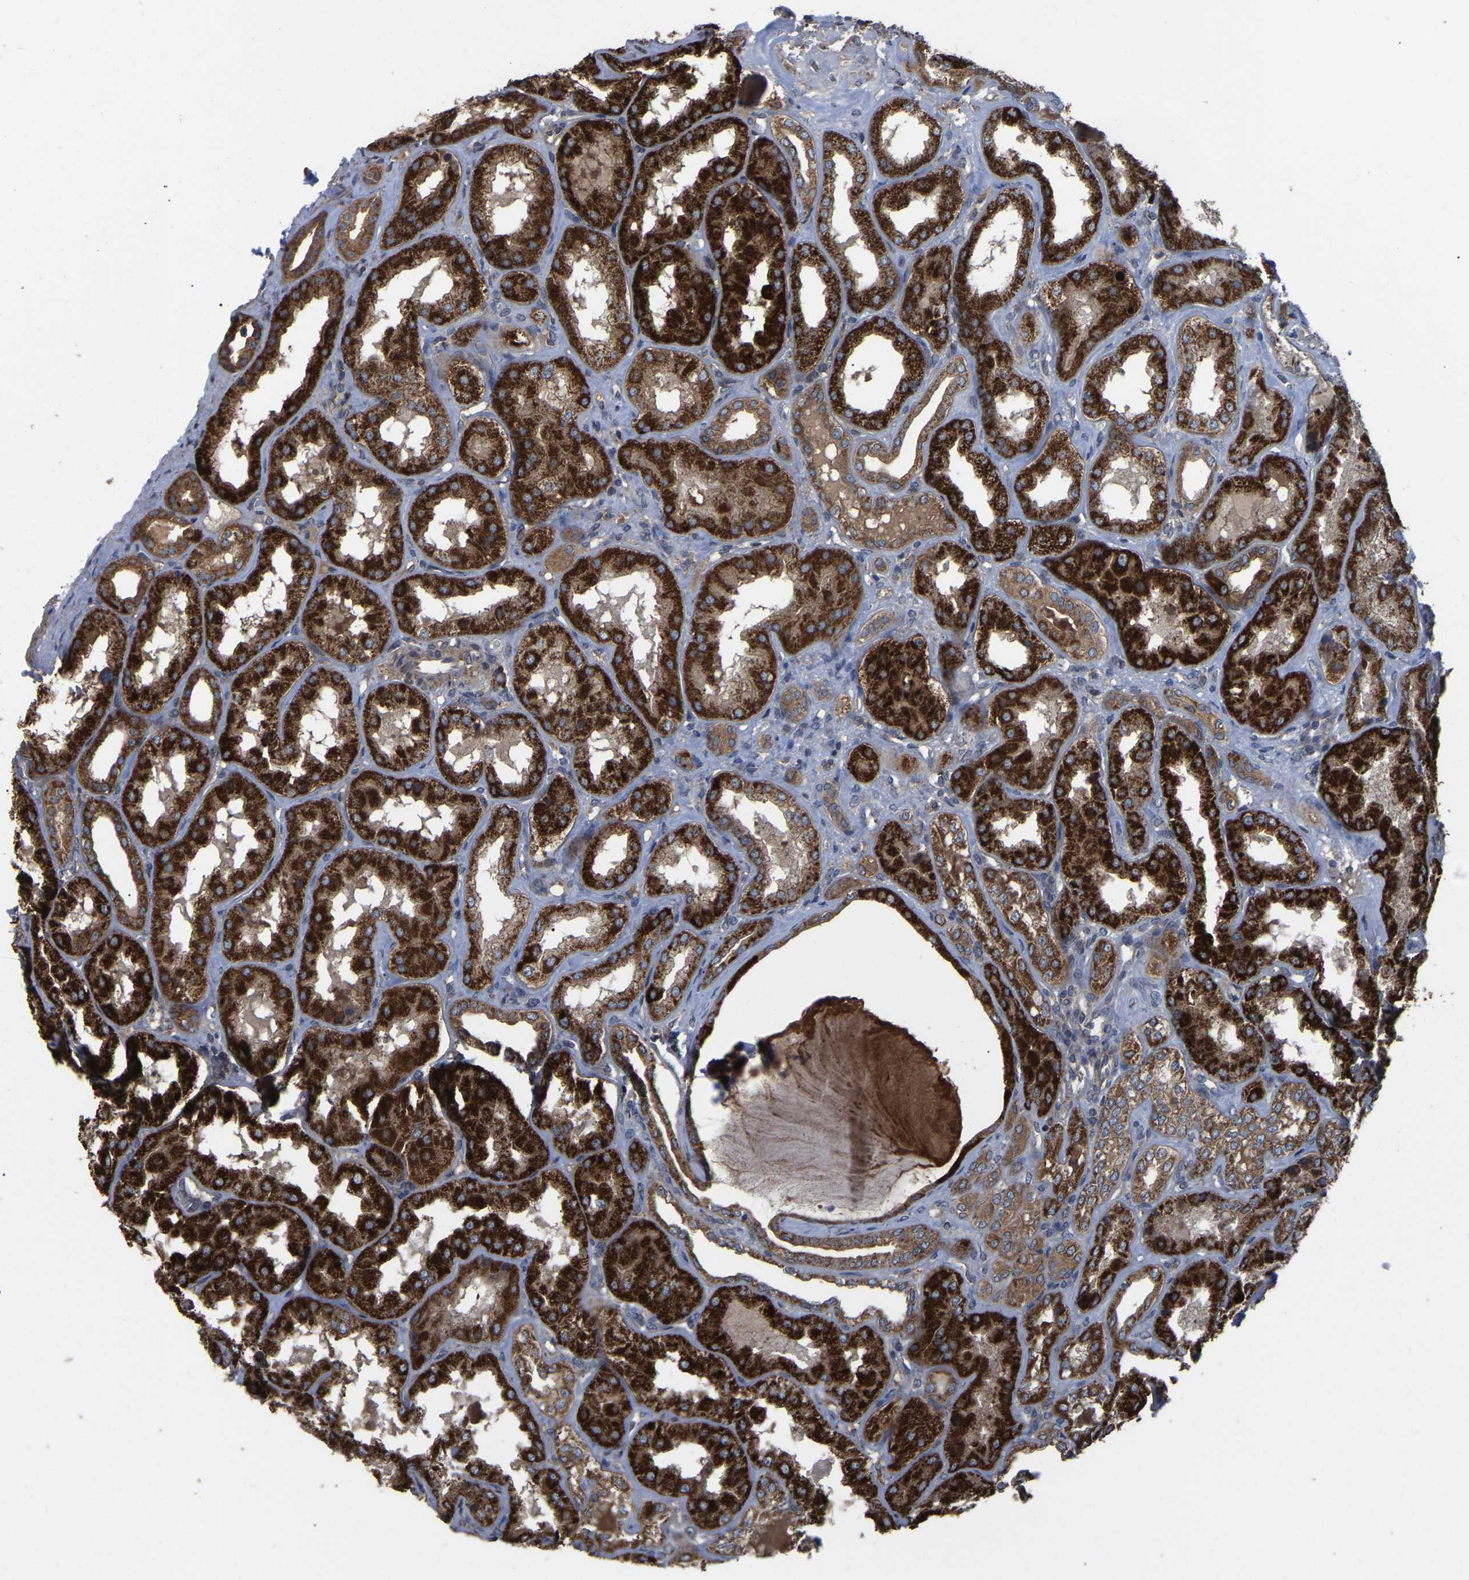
{"staining": {"intensity": "weak", "quantity": ">75%", "location": "cytoplasmic/membranous"}, "tissue": "kidney", "cell_type": "Cells in glomeruli", "image_type": "normal", "snomed": [{"axis": "morphology", "description": "Normal tissue, NOS"}, {"axis": "topography", "description": "Kidney"}], "caption": "Protein staining shows weak cytoplasmic/membranous expression in about >75% of cells in glomeruli in benign kidney. (DAB (3,3'-diaminobenzidine) IHC with brightfield microscopy, high magnification).", "gene": "GCC1", "patient": {"sex": "female", "age": 56}}